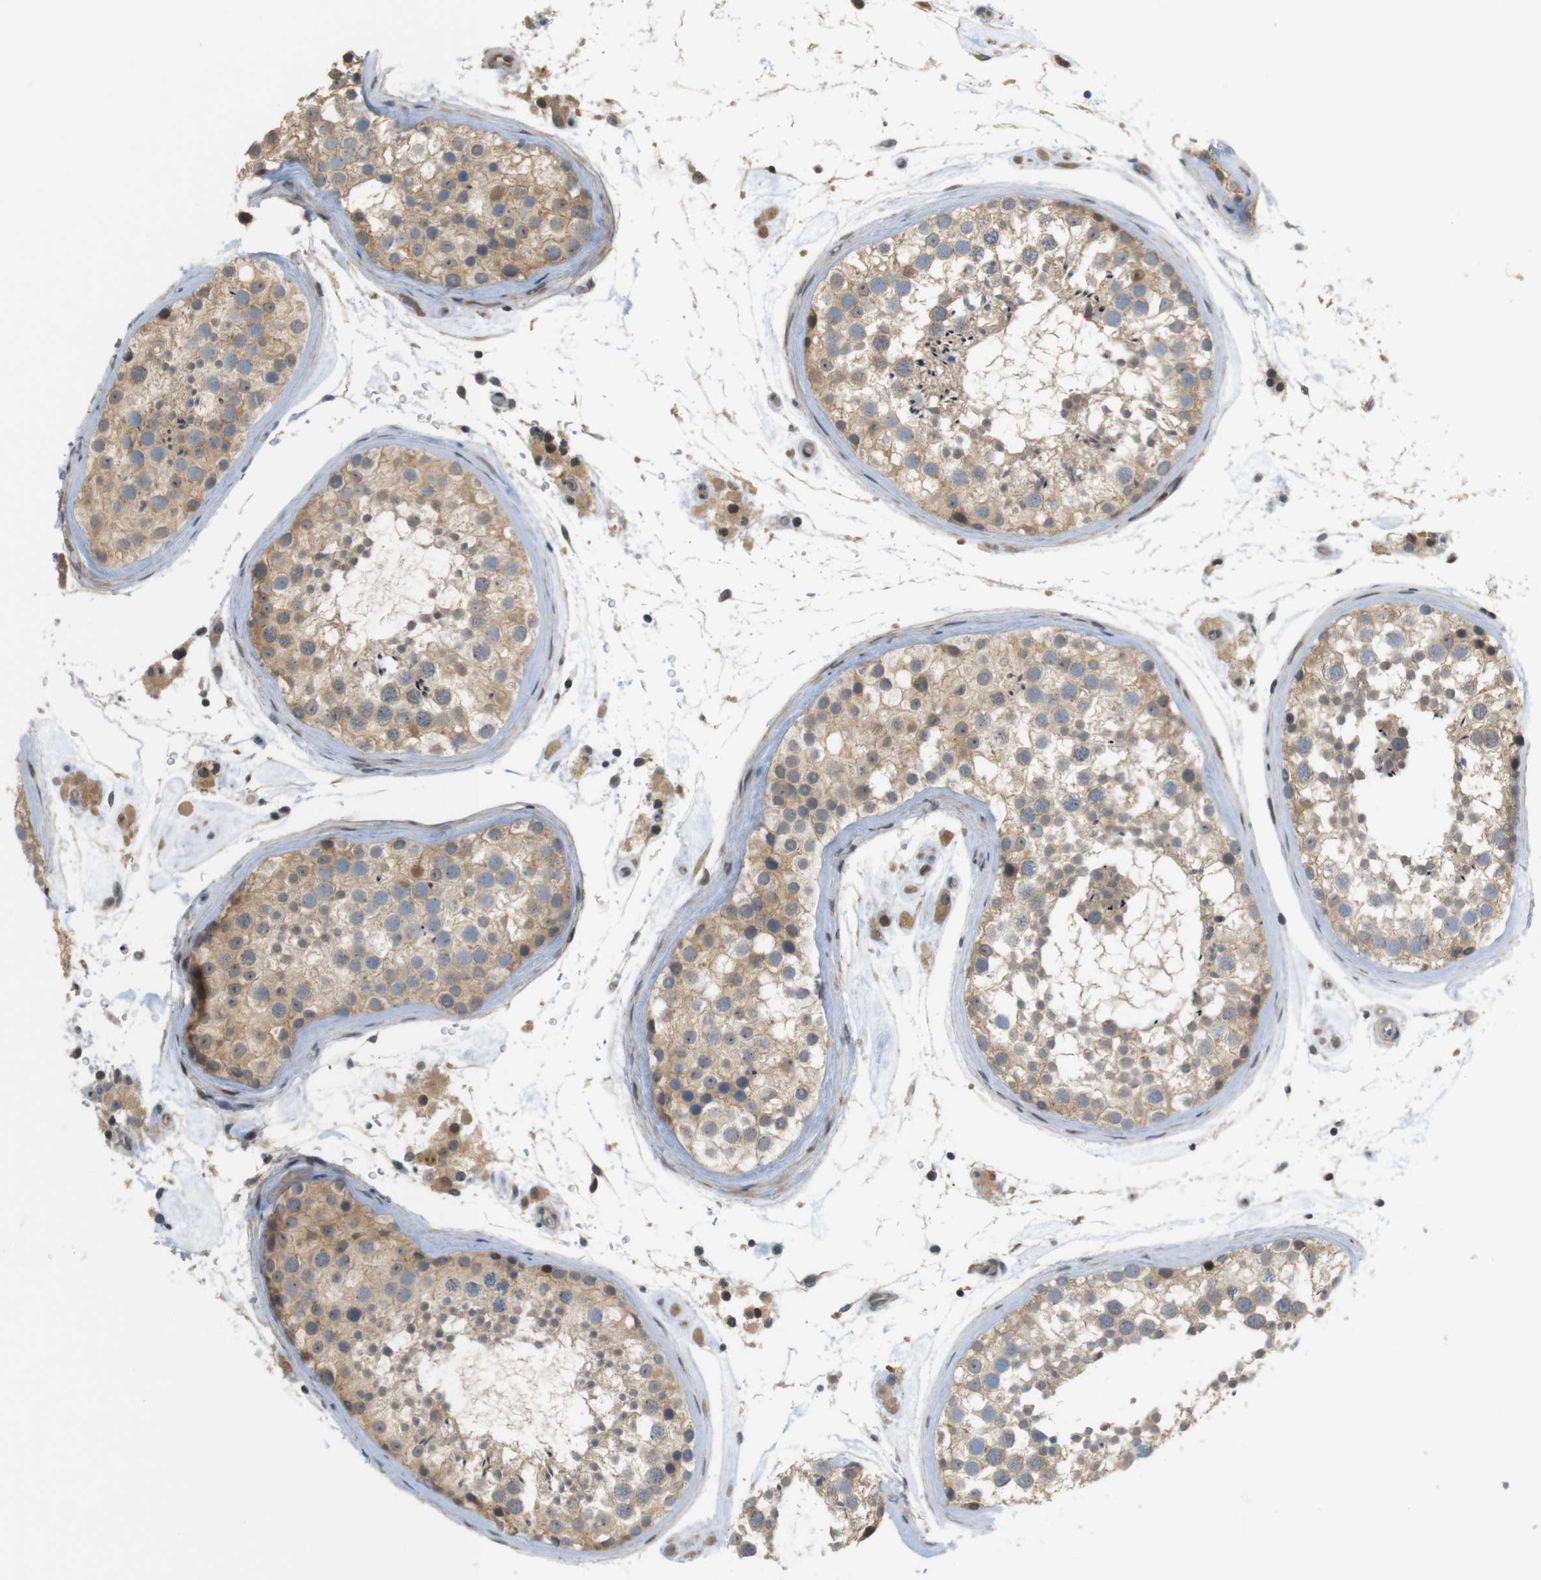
{"staining": {"intensity": "moderate", "quantity": ">75%", "location": "cytoplasmic/membranous"}, "tissue": "testis", "cell_type": "Cells in seminiferous ducts", "image_type": "normal", "snomed": [{"axis": "morphology", "description": "Normal tissue, NOS"}, {"axis": "topography", "description": "Testis"}], "caption": "The image displays a brown stain indicating the presence of a protein in the cytoplasmic/membranous of cells in seminiferous ducts in testis. The staining is performed using DAB (3,3'-diaminobenzidine) brown chromogen to label protein expression. The nuclei are counter-stained blue using hematoxylin.", "gene": "TSPAN9", "patient": {"sex": "male", "age": 46}}